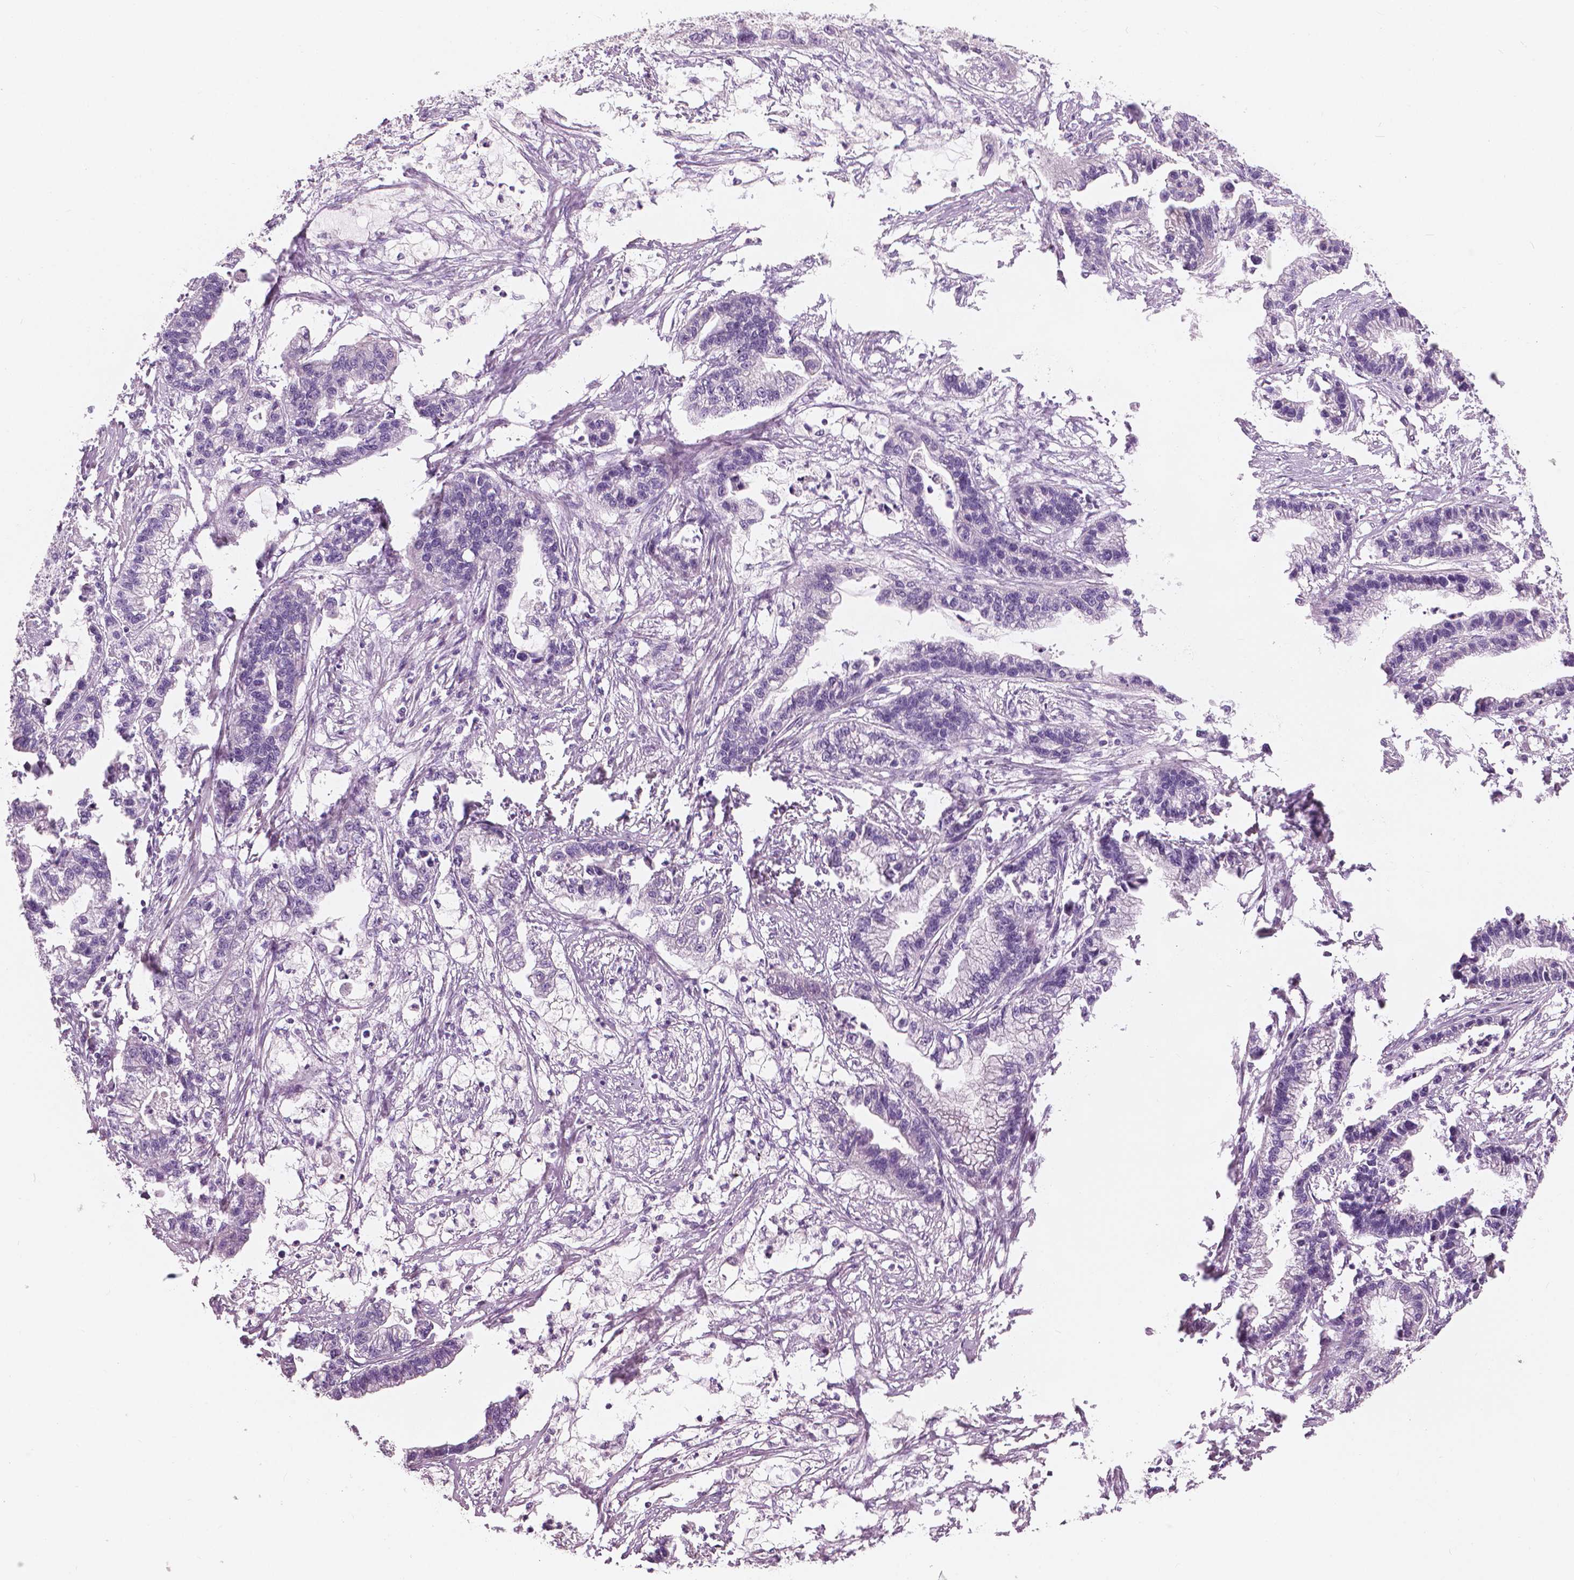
{"staining": {"intensity": "negative", "quantity": "none", "location": "none"}, "tissue": "stomach cancer", "cell_type": "Tumor cells", "image_type": "cancer", "snomed": [{"axis": "morphology", "description": "Adenocarcinoma, NOS"}, {"axis": "topography", "description": "Stomach"}], "caption": "This is an immunohistochemistry (IHC) photomicrograph of adenocarcinoma (stomach). There is no expression in tumor cells.", "gene": "SLC24A1", "patient": {"sex": "male", "age": 83}}